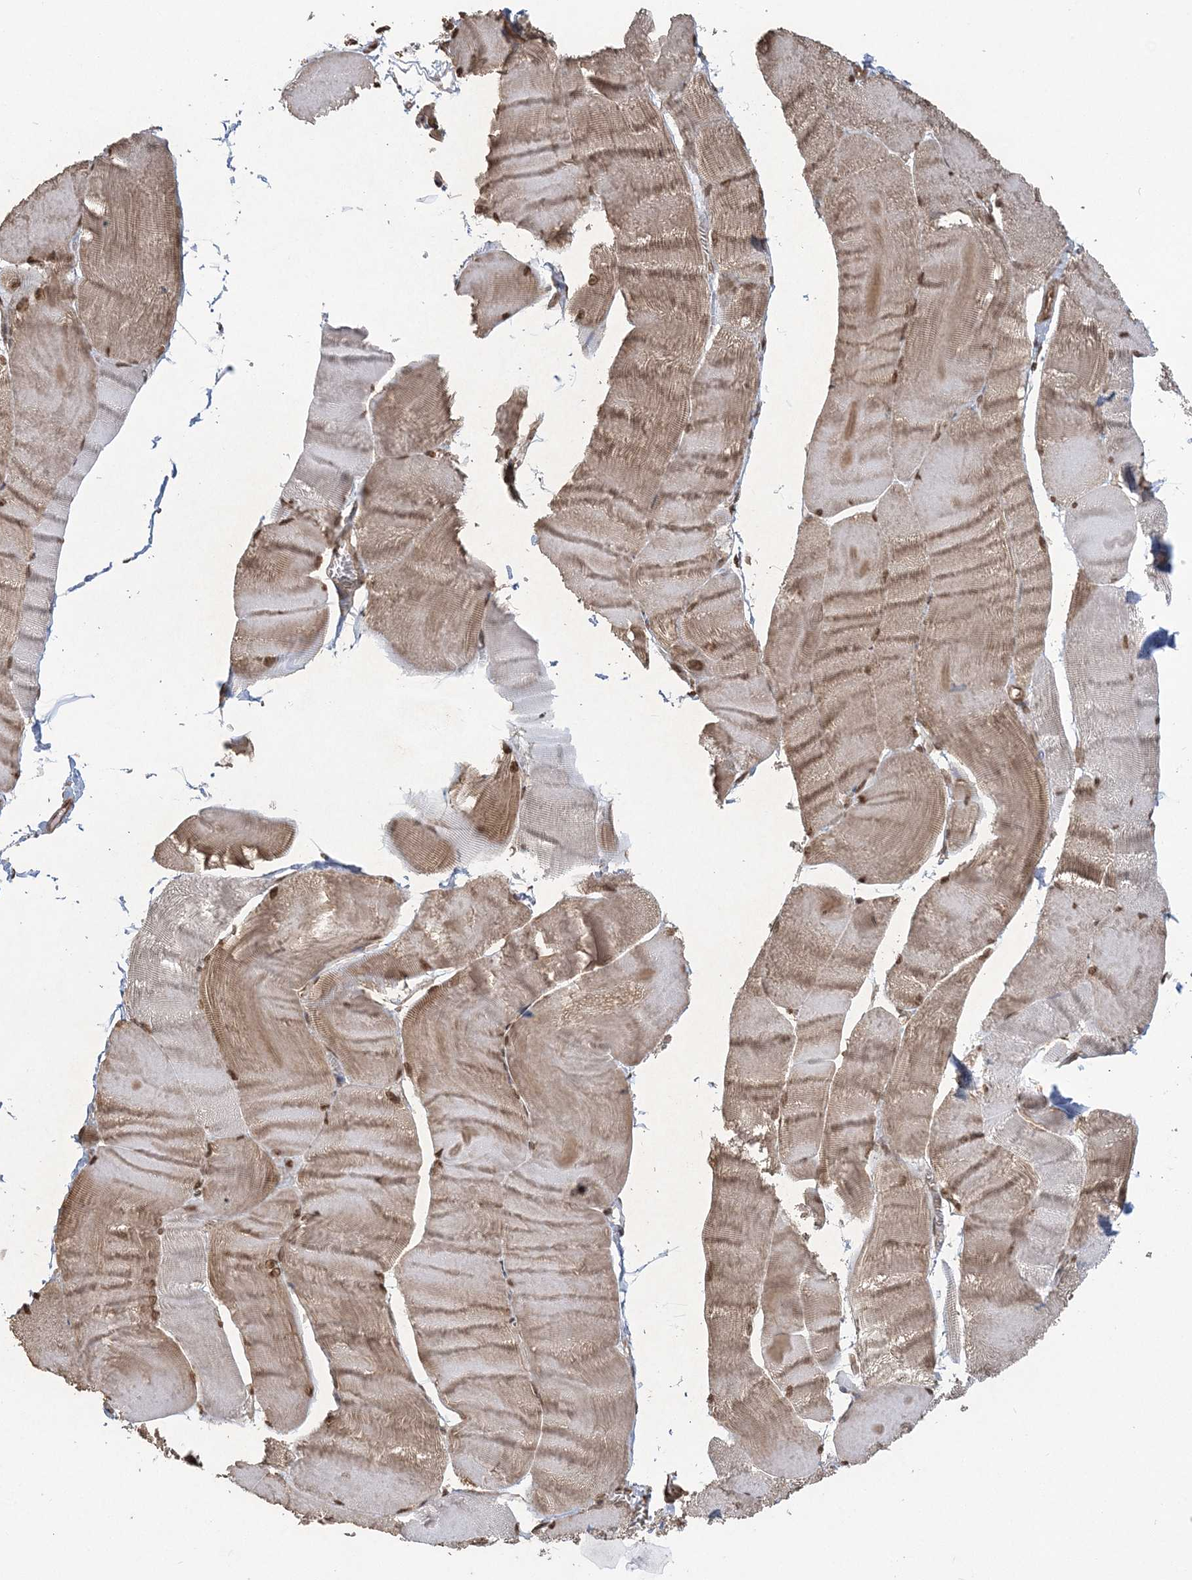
{"staining": {"intensity": "moderate", "quantity": "25%-75%", "location": "cytoplasmic/membranous,nuclear"}, "tissue": "skeletal muscle", "cell_type": "Myocytes", "image_type": "normal", "snomed": [{"axis": "morphology", "description": "Normal tissue, NOS"}, {"axis": "morphology", "description": "Basal cell carcinoma"}, {"axis": "topography", "description": "Skeletal muscle"}], "caption": "The immunohistochemical stain shows moderate cytoplasmic/membranous,nuclear expression in myocytes of unremarkable skeletal muscle. Nuclei are stained in blue.", "gene": "ZNF839", "patient": {"sex": "female", "age": 64}}